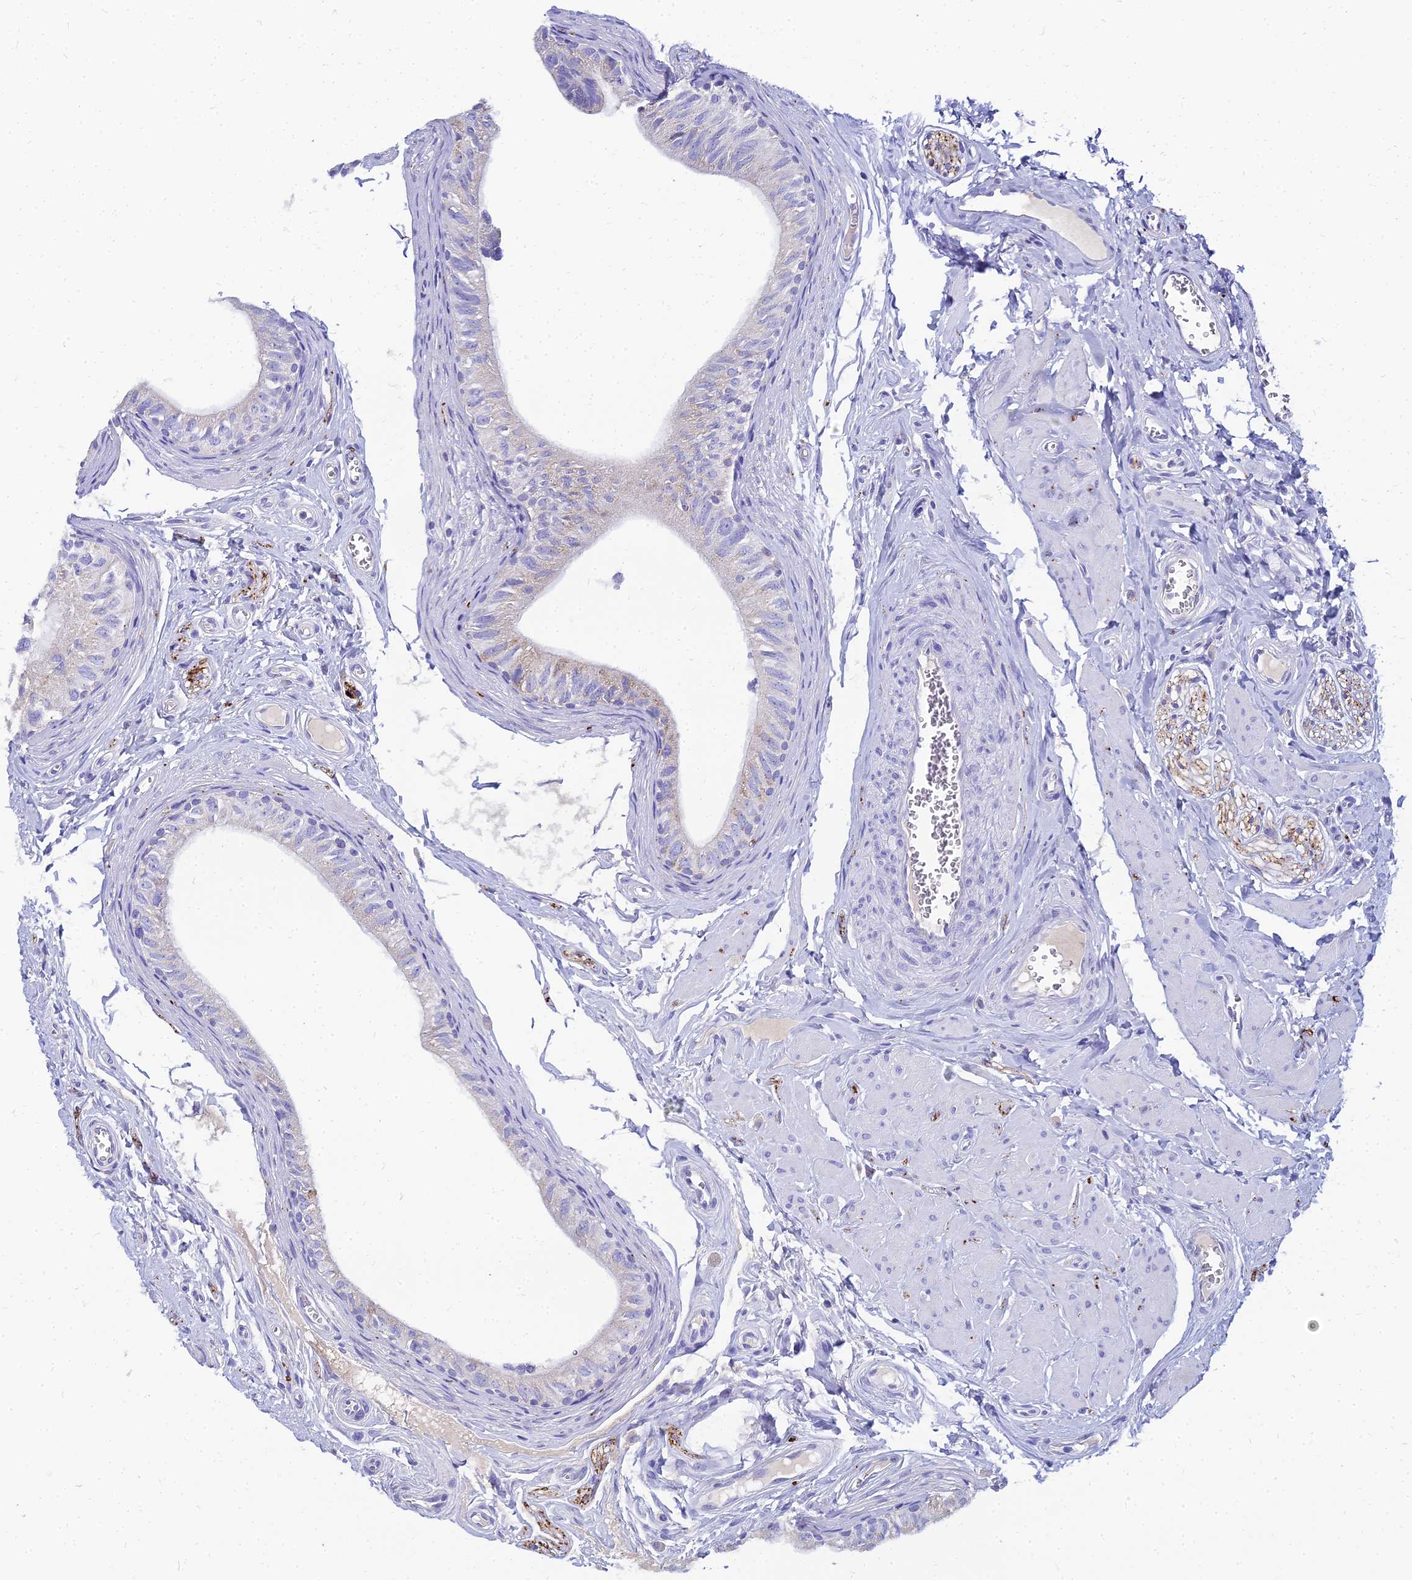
{"staining": {"intensity": "negative", "quantity": "none", "location": "none"}, "tissue": "epididymis", "cell_type": "Glandular cells", "image_type": "normal", "snomed": [{"axis": "morphology", "description": "Normal tissue, NOS"}, {"axis": "topography", "description": "Epididymis"}], "caption": "Glandular cells show no significant staining in benign epididymis.", "gene": "NPY", "patient": {"sex": "male", "age": 42}}